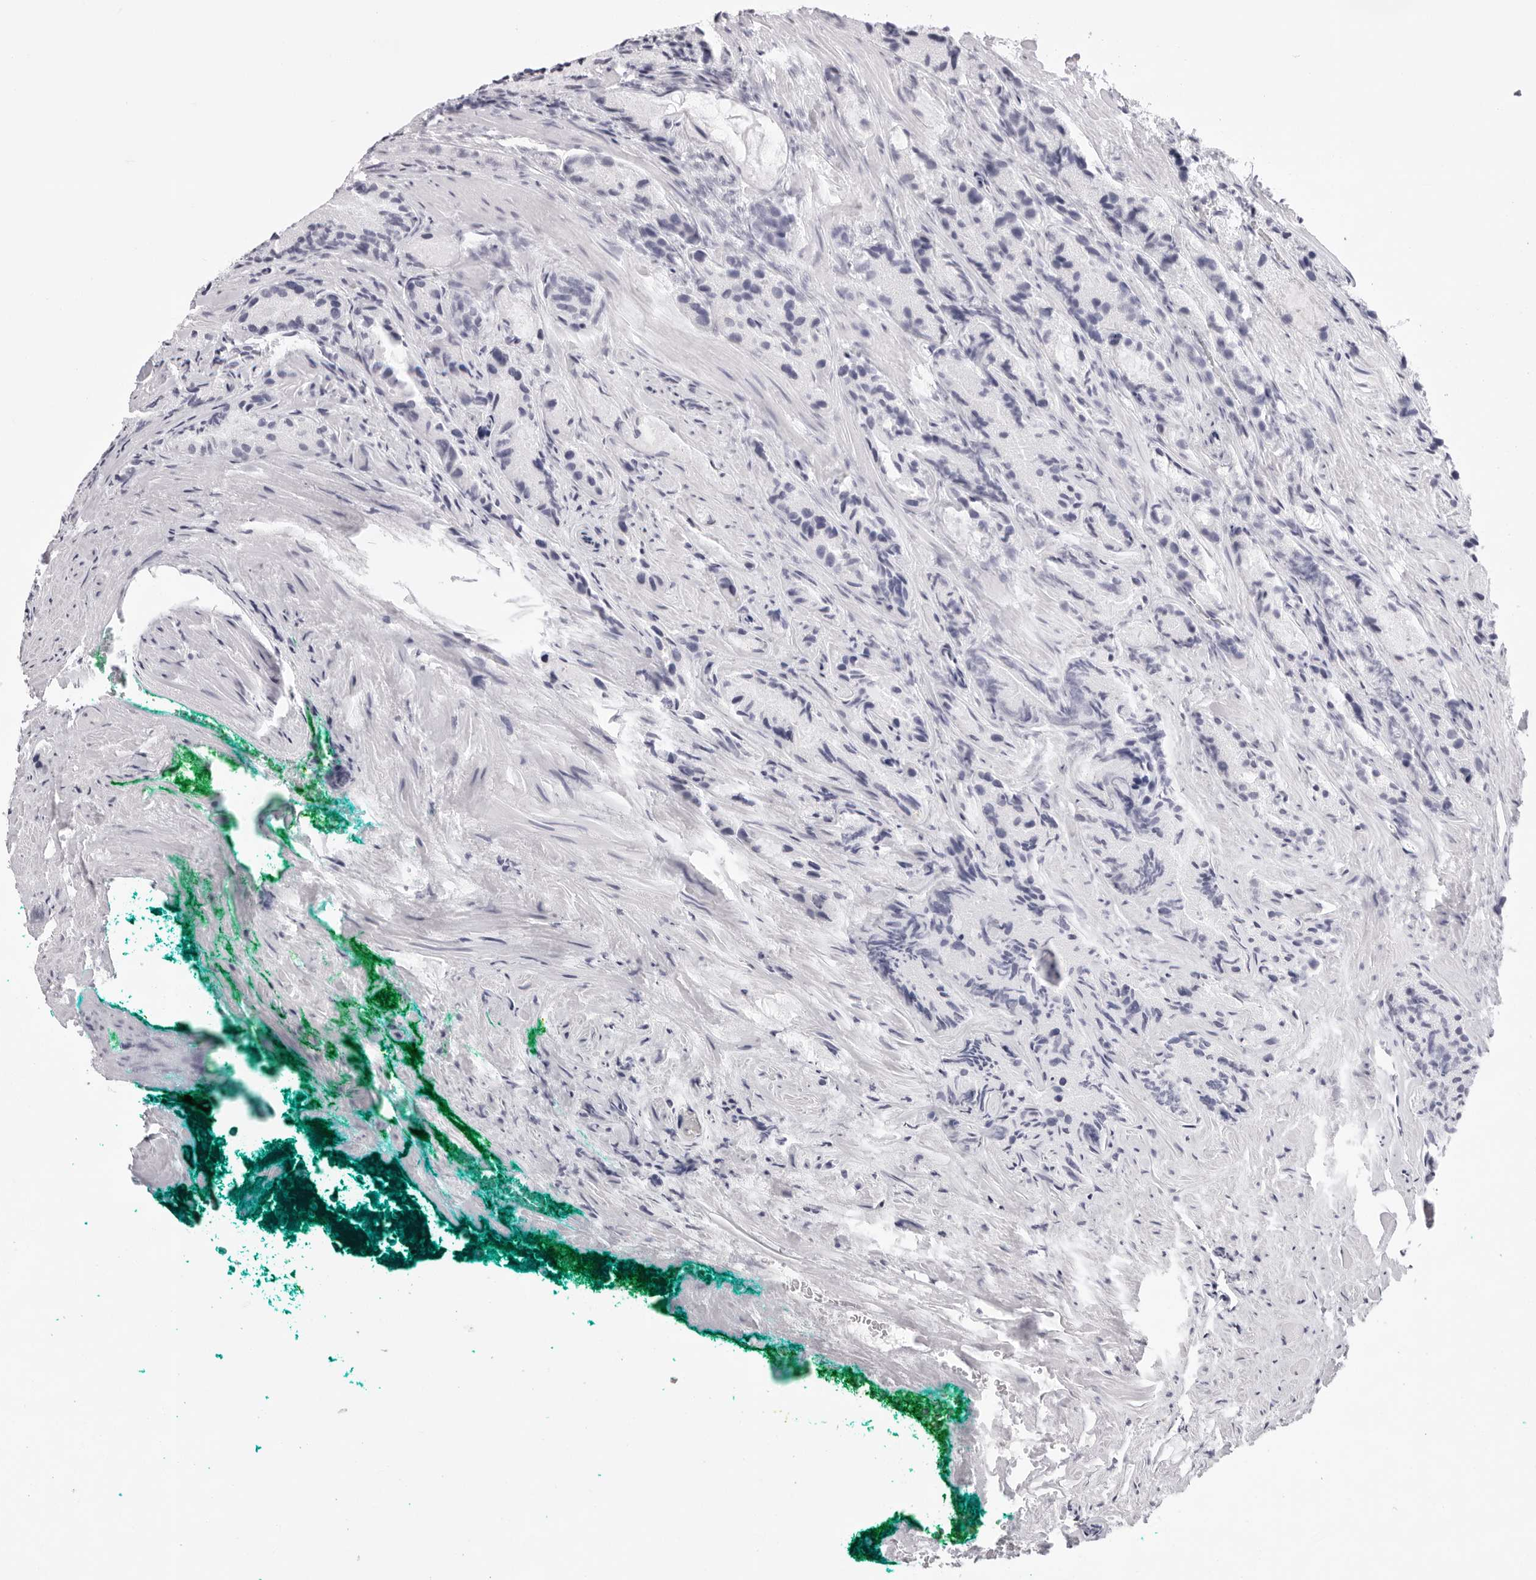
{"staining": {"intensity": "negative", "quantity": "none", "location": "none"}, "tissue": "prostate cancer", "cell_type": "Tumor cells", "image_type": "cancer", "snomed": [{"axis": "morphology", "description": "Adenocarcinoma, Low grade"}, {"axis": "topography", "description": "Prostate"}], "caption": "A micrograph of human prostate cancer is negative for staining in tumor cells. (DAB (3,3'-diaminobenzidine) IHC visualized using brightfield microscopy, high magnification).", "gene": "SMIM2", "patient": {"sex": "male", "age": 62}}